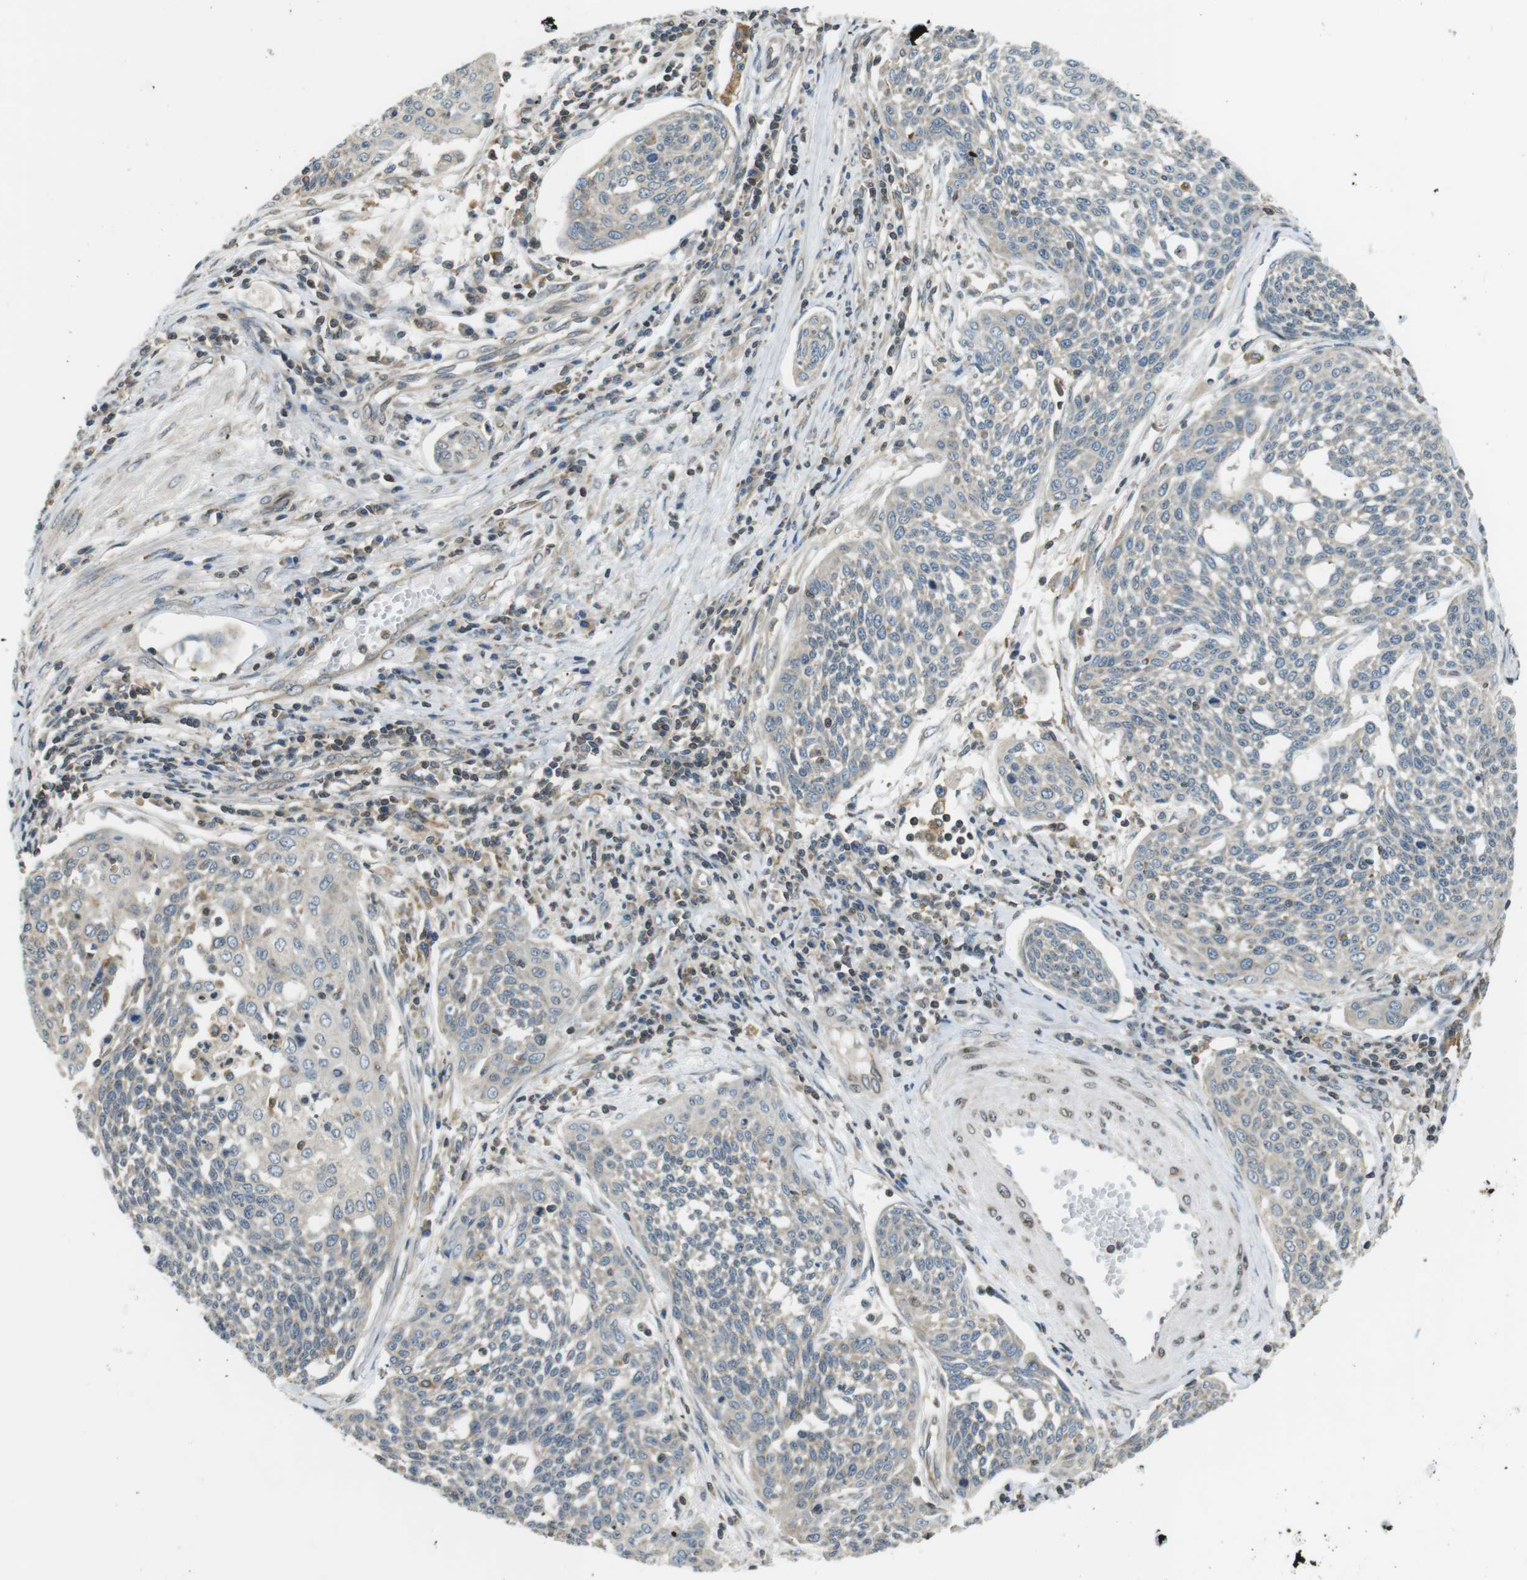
{"staining": {"intensity": "negative", "quantity": "none", "location": "none"}, "tissue": "cervical cancer", "cell_type": "Tumor cells", "image_type": "cancer", "snomed": [{"axis": "morphology", "description": "Squamous cell carcinoma, NOS"}, {"axis": "topography", "description": "Cervix"}], "caption": "IHC photomicrograph of human cervical squamous cell carcinoma stained for a protein (brown), which displays no expression in tumor cells.", "gene": "TMX4", "patient": {"sex": "female", "age": 34}}